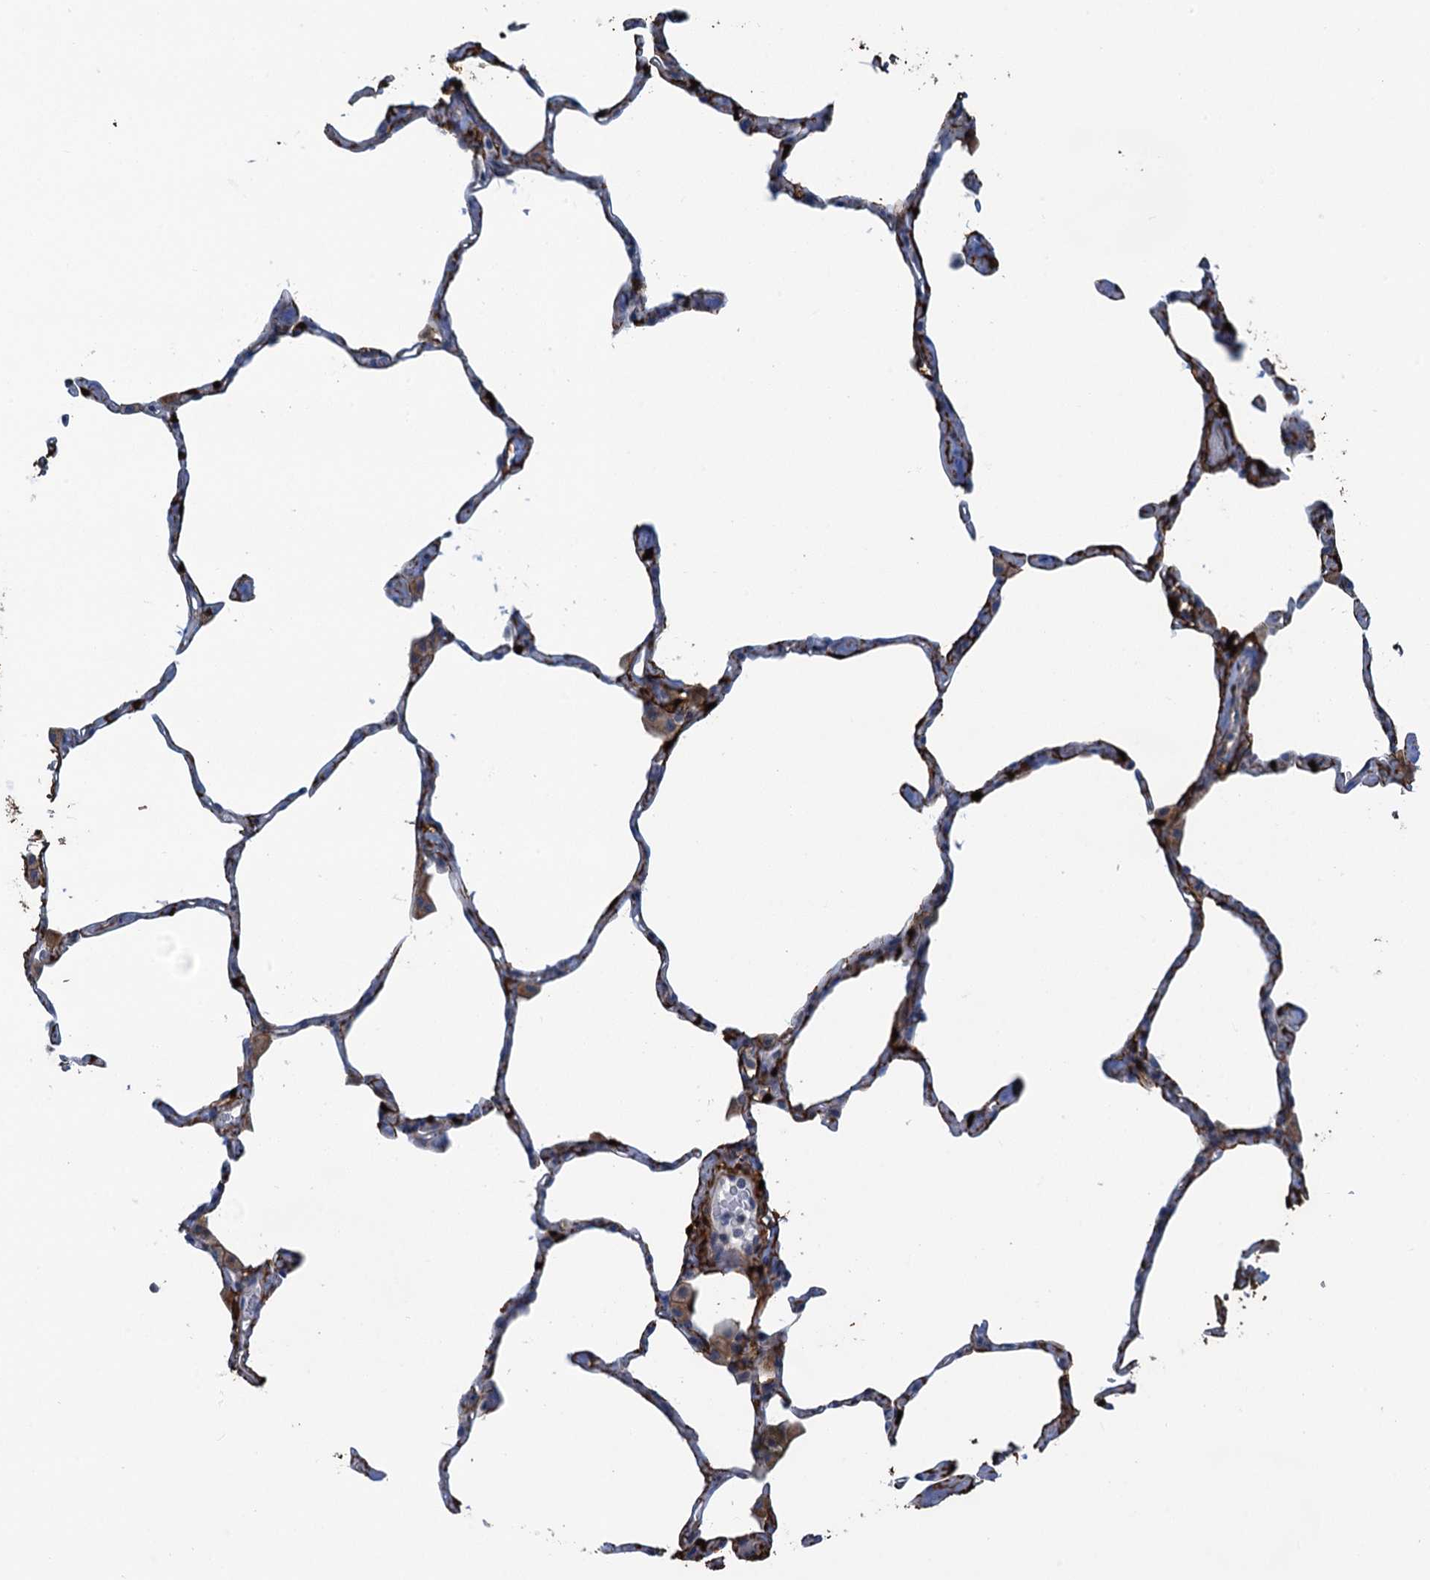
{"staining": {"intensity": "negative", "quantity": "none", "location": "none"}, "tissue": "lung", "cell_type": "Alveolar cells", "image_type": "normal", "snomed": [{"axis": "morphology", "description": "Normal tissue, NOS"}, {"axis": "topography", "description": "Lung"}], "caption": "Immunohistochemistry of unremarkable lung demonstrates no expression in alveolar cells.", "gene": "POGLUT3", "patient": {"sex": "male", "age": 65}}